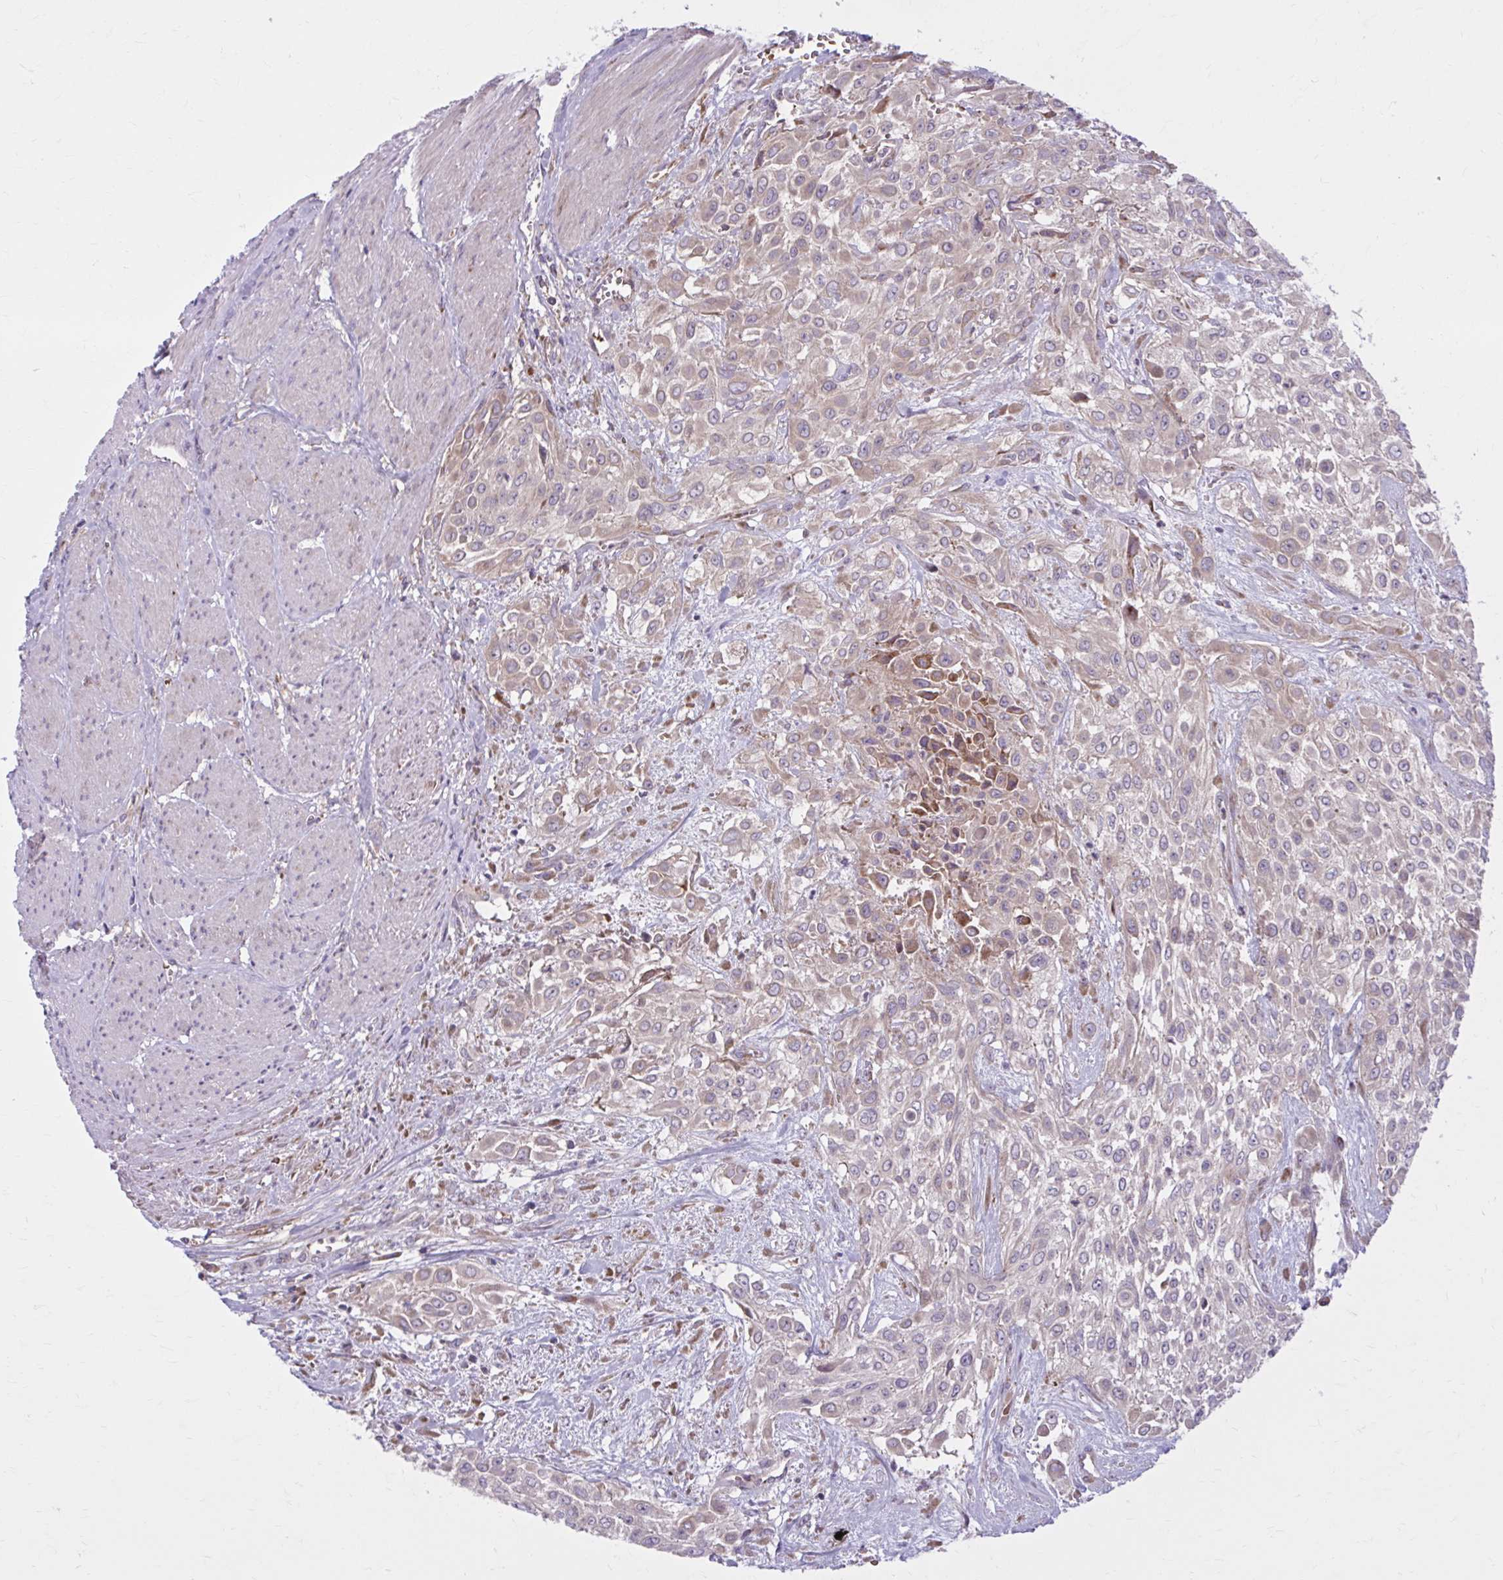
{"staining": {"intensity": "moderate", "quantity": "<25%", "location": "cytoplasmic/membranous"}, "tissue": "urothelial cancer", "cell_type": "Tumor cells", "image_type": "cancer", "snomed": [{"axis": "morphology", "description": "Urothelial carcinoma, High grade"}, {"axis": "topography", "description": "Urinary bladder"}], "caption": "A brown stain labels moderate cytoplasmic/membranous staining of a protein in human urothelial cancer tumor cells.", "gene": "SNF8", "patient": {"sex": "male", "age": 57}}